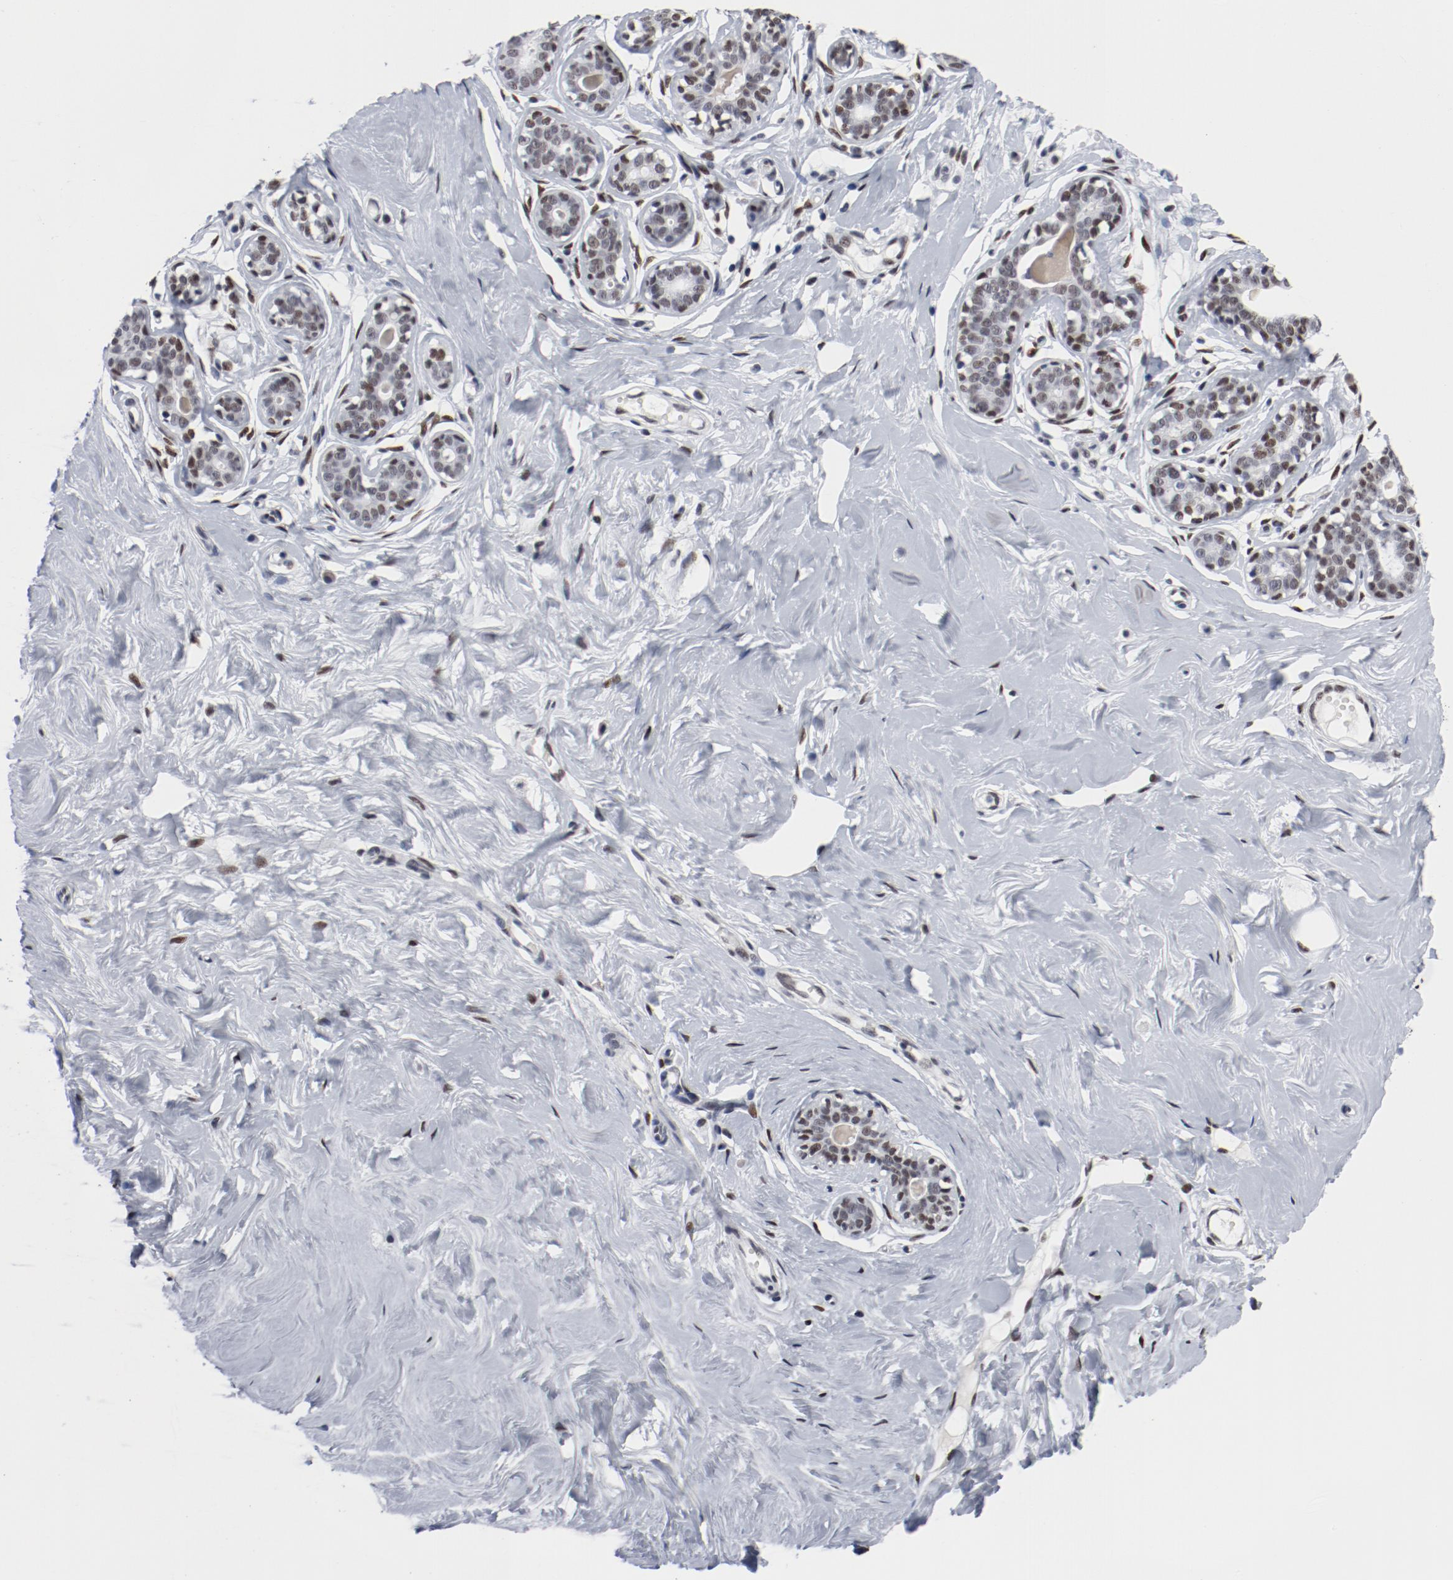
{"staining": {"intensity": "moderate", "quantity": "25%-75%", "location": "nuclear"}, "tissue": "breast", "cell_type": "Adipocytes", "image_type": "normal", "snomed": [{"axis": "morphology", "description": "Normal tissue, NOS"}, {"axis": "topography", "description": "Breast"}], "caption": "Protein staining exhibits moderate nuclear staining in approximately 25%-75% of adipocytes in benign breast. Using DAB (brown) and hematoxylin (blue) stains, captured at high magnification using brightfield microscopy.", "gene": "ARNT", "patient": {"sex": "female", "age": 23}}